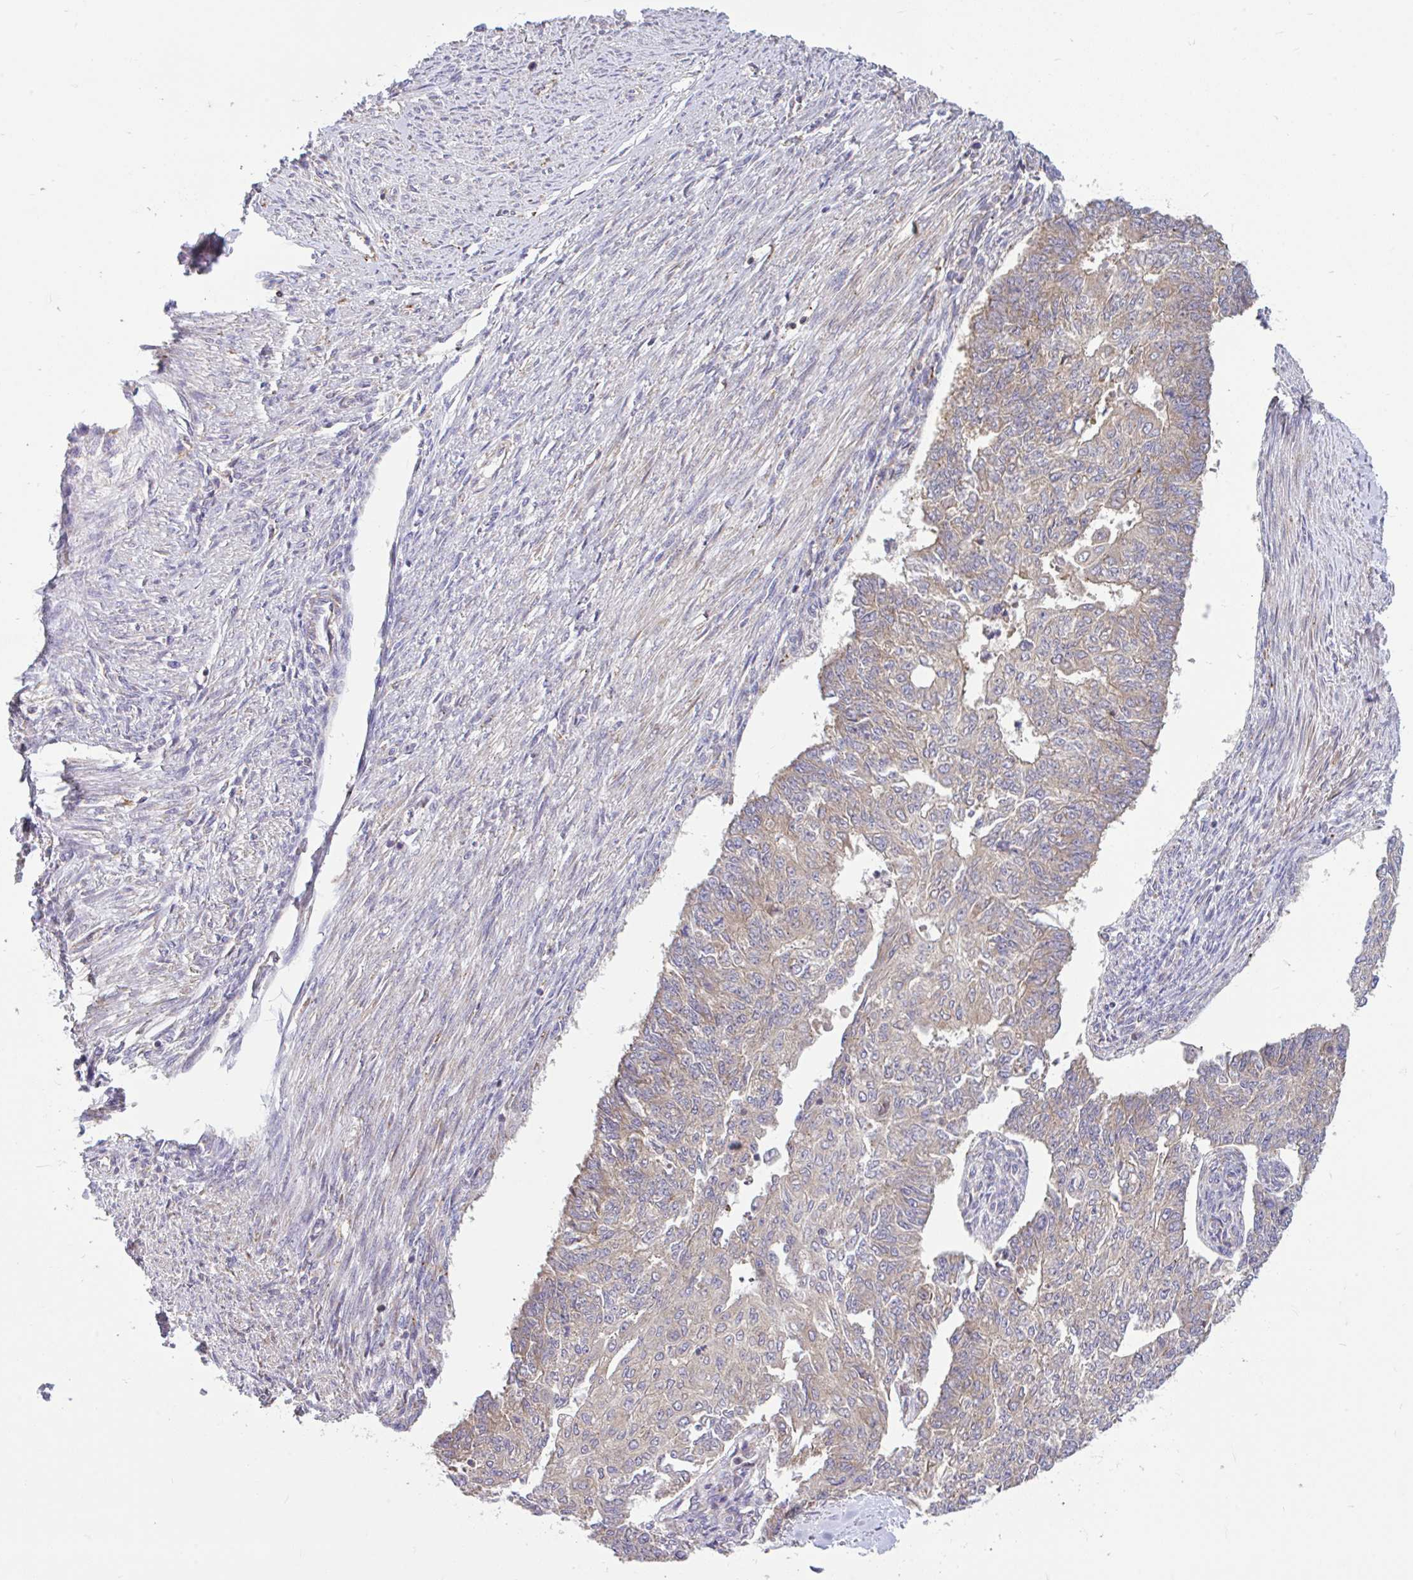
{"staining": {"intensity": "weak", "quantity": "25%-75%", "location": "cytoplasmic/membranous"}, "tissue": "endometrial cancer", "cell_type": "Tumor cells", "image_type": "cancer", "snomed": [{"axis": "morphology", "description": "Adenocarcinoma, NOS"}, {"axis": "topography", "description": "Endometrium"}], "caption": "An immunohistochemistry micrograph of neoplastic tissue is shown. Protein staining in brown shows weak cytoplasmic/membranous positivity in endometrial adenocarcinoma within tumor cells.", "gene": "RALBP1", "patient": {"sex": "female", "age": 32}}